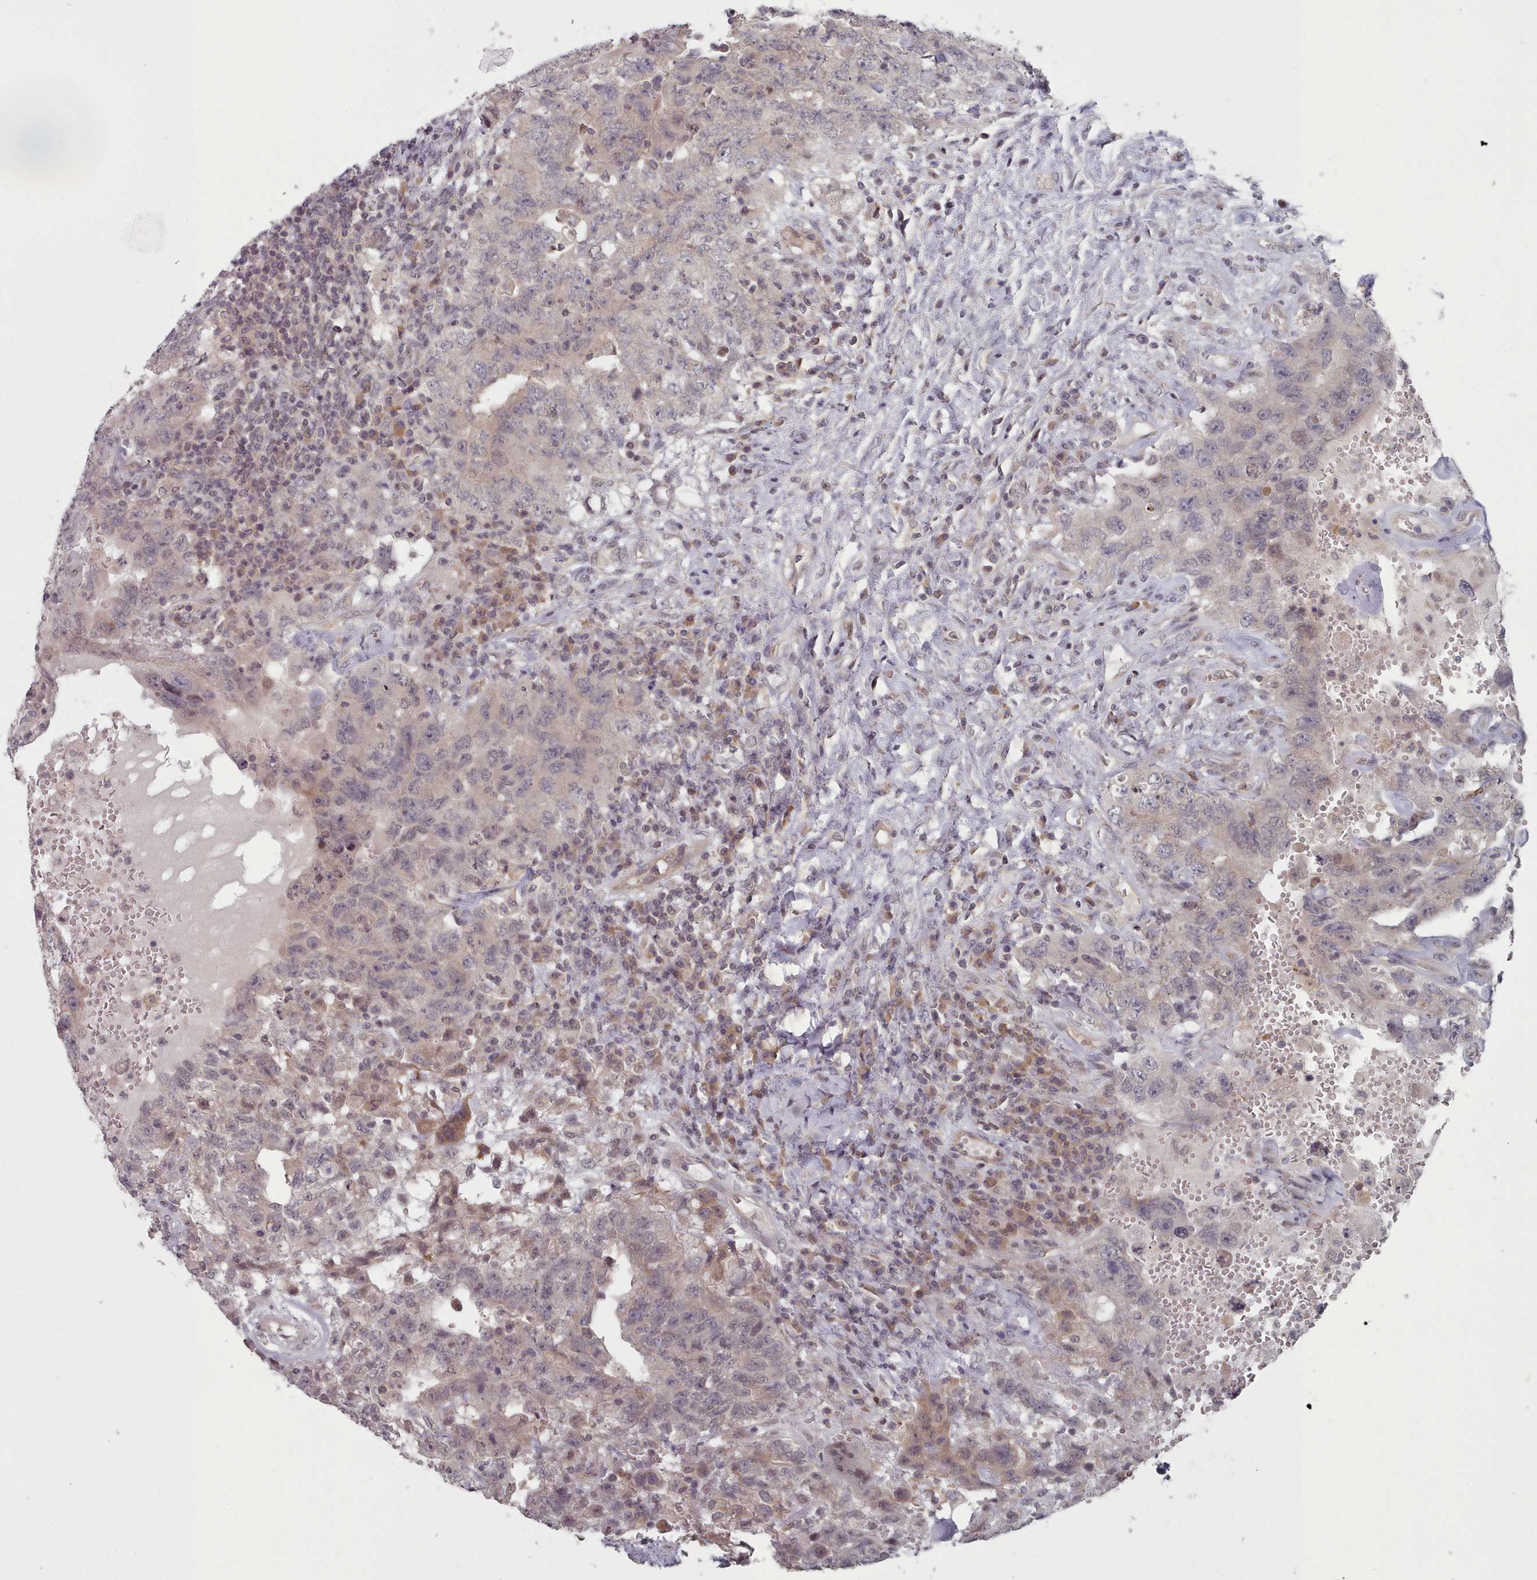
{"staining": {"intensity": "moderate", "quantity": "<25%", "location": "cytoplasmic/membranous,nuclear"}, "tissue": "testis cancer", "cell_type": "Tumor cells", "image_type": "cancer", "snomed": [{"axis": "morphology", "description": "Carcinoma, Embryonal, NOS"}, {"axis": "topography", "description": "Testis"}], "caption": "Embryonal carcinoma (testis) stained with DAB (3,3'-diaminobenzidine) immunohistochemistry (IHC) demonstrates low levels of moderate cytoplasmic/membranous and nuclear positivity in about <25% of tumor cells. (Stains: DAB (3,3'-diaminobenzidine) in brown, nuclei in blue, Microscopy: brightfield microscopy at high magnification).", "gene": "HYAL3", "patient": {"sex": "male", "age": 26}}